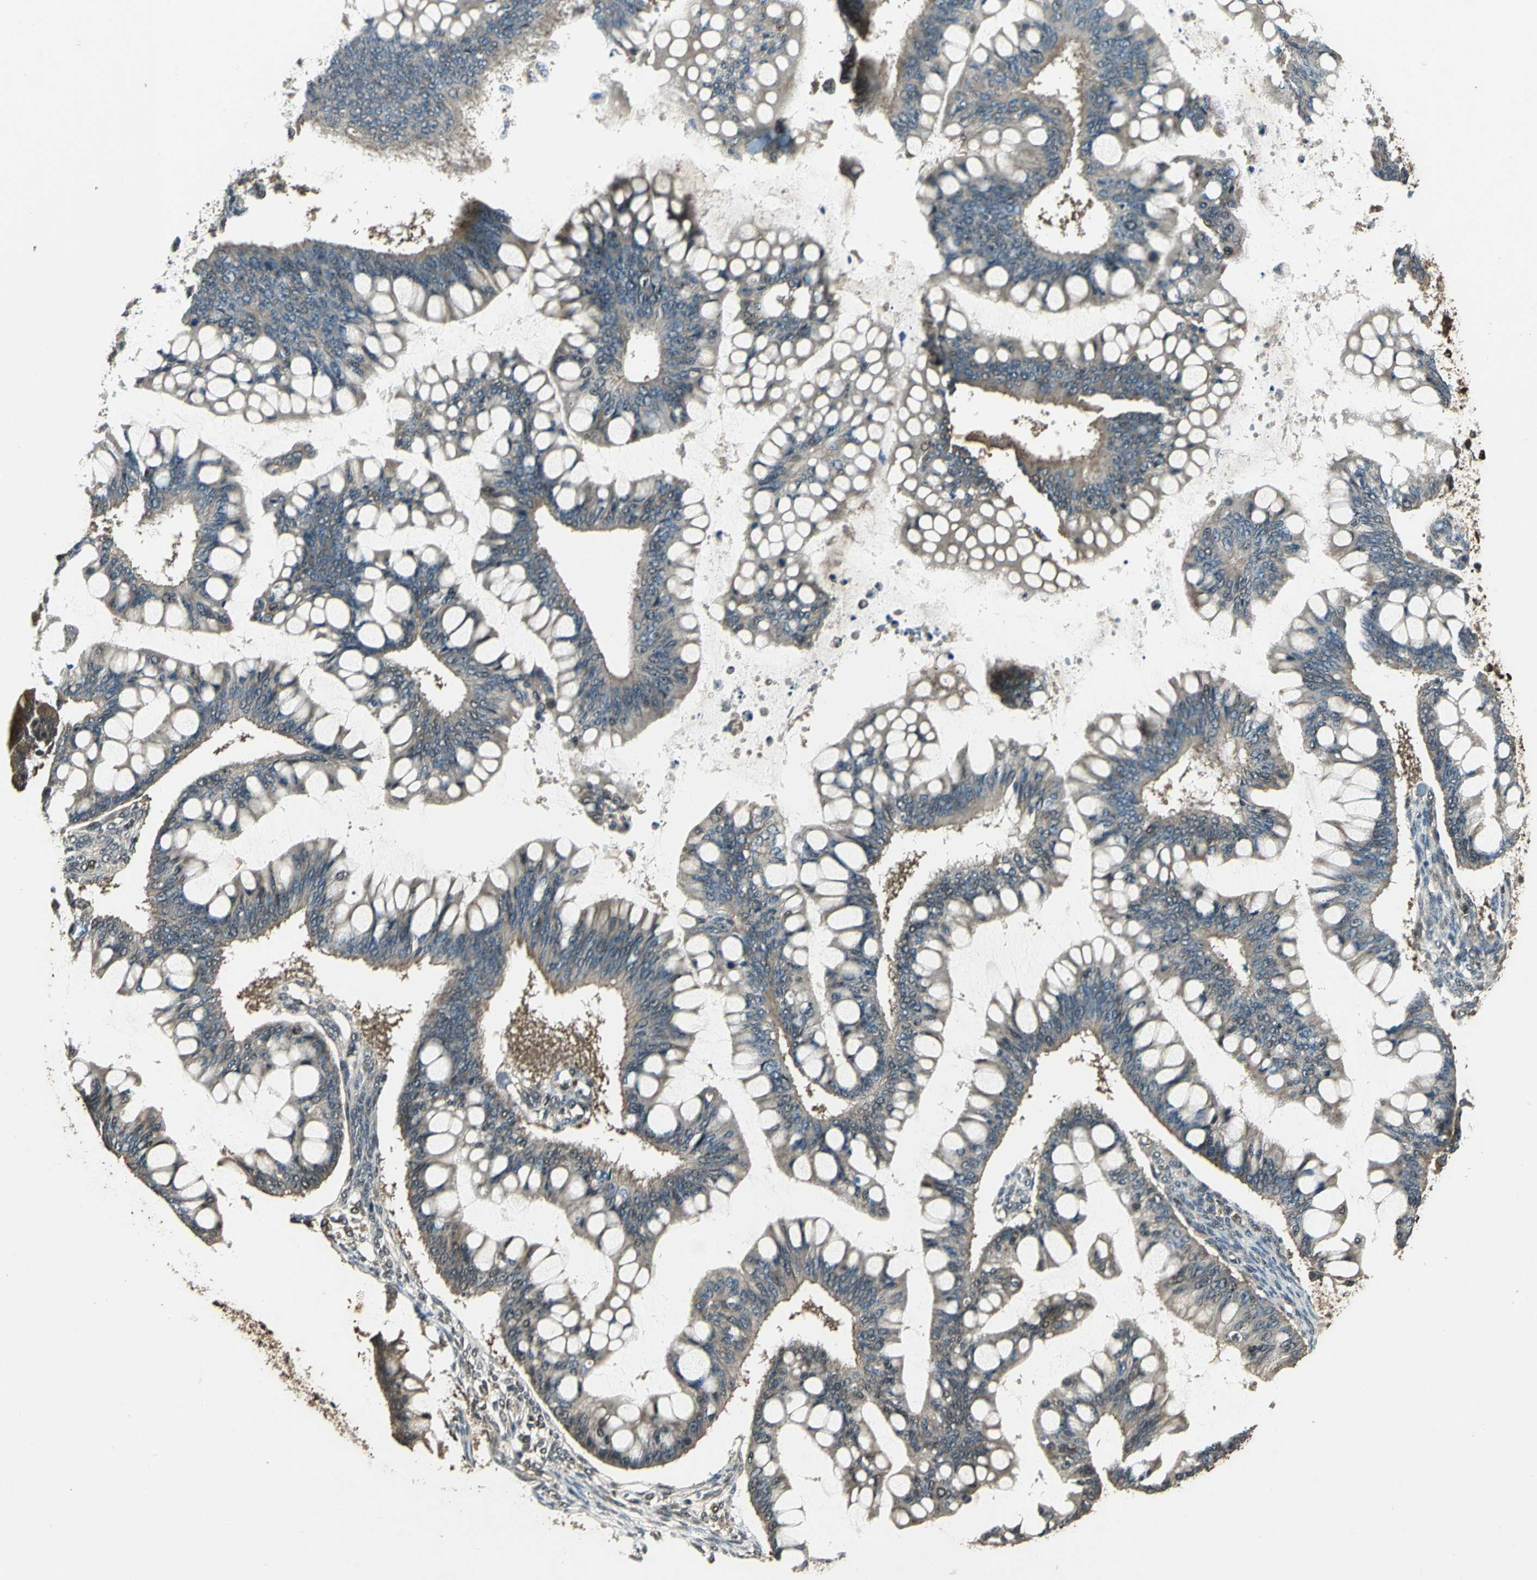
{"staining": {"intensity": "weak", "quantity": ">75%", "location": "cytoplasmic/membranous"}, "tissue": "ovarian cancer", "cell_type": "Tumor cells", "image_type": "cancer", "snomed": [{"axis": "morphology", "description": "Cystadenocarcinoma, mucinous, NOS"}, {"axis": "topography", "description": "Ovary"}], "caption": "Protein staining by immunohistochemistry shows weak cytoplasmic/membranous expression in about >75% of tumor cells in ovarian mucinous cystadenocarcinoma.", "gene": "PPP1R13L", "patient": {"sex": "female", "age": 73}}